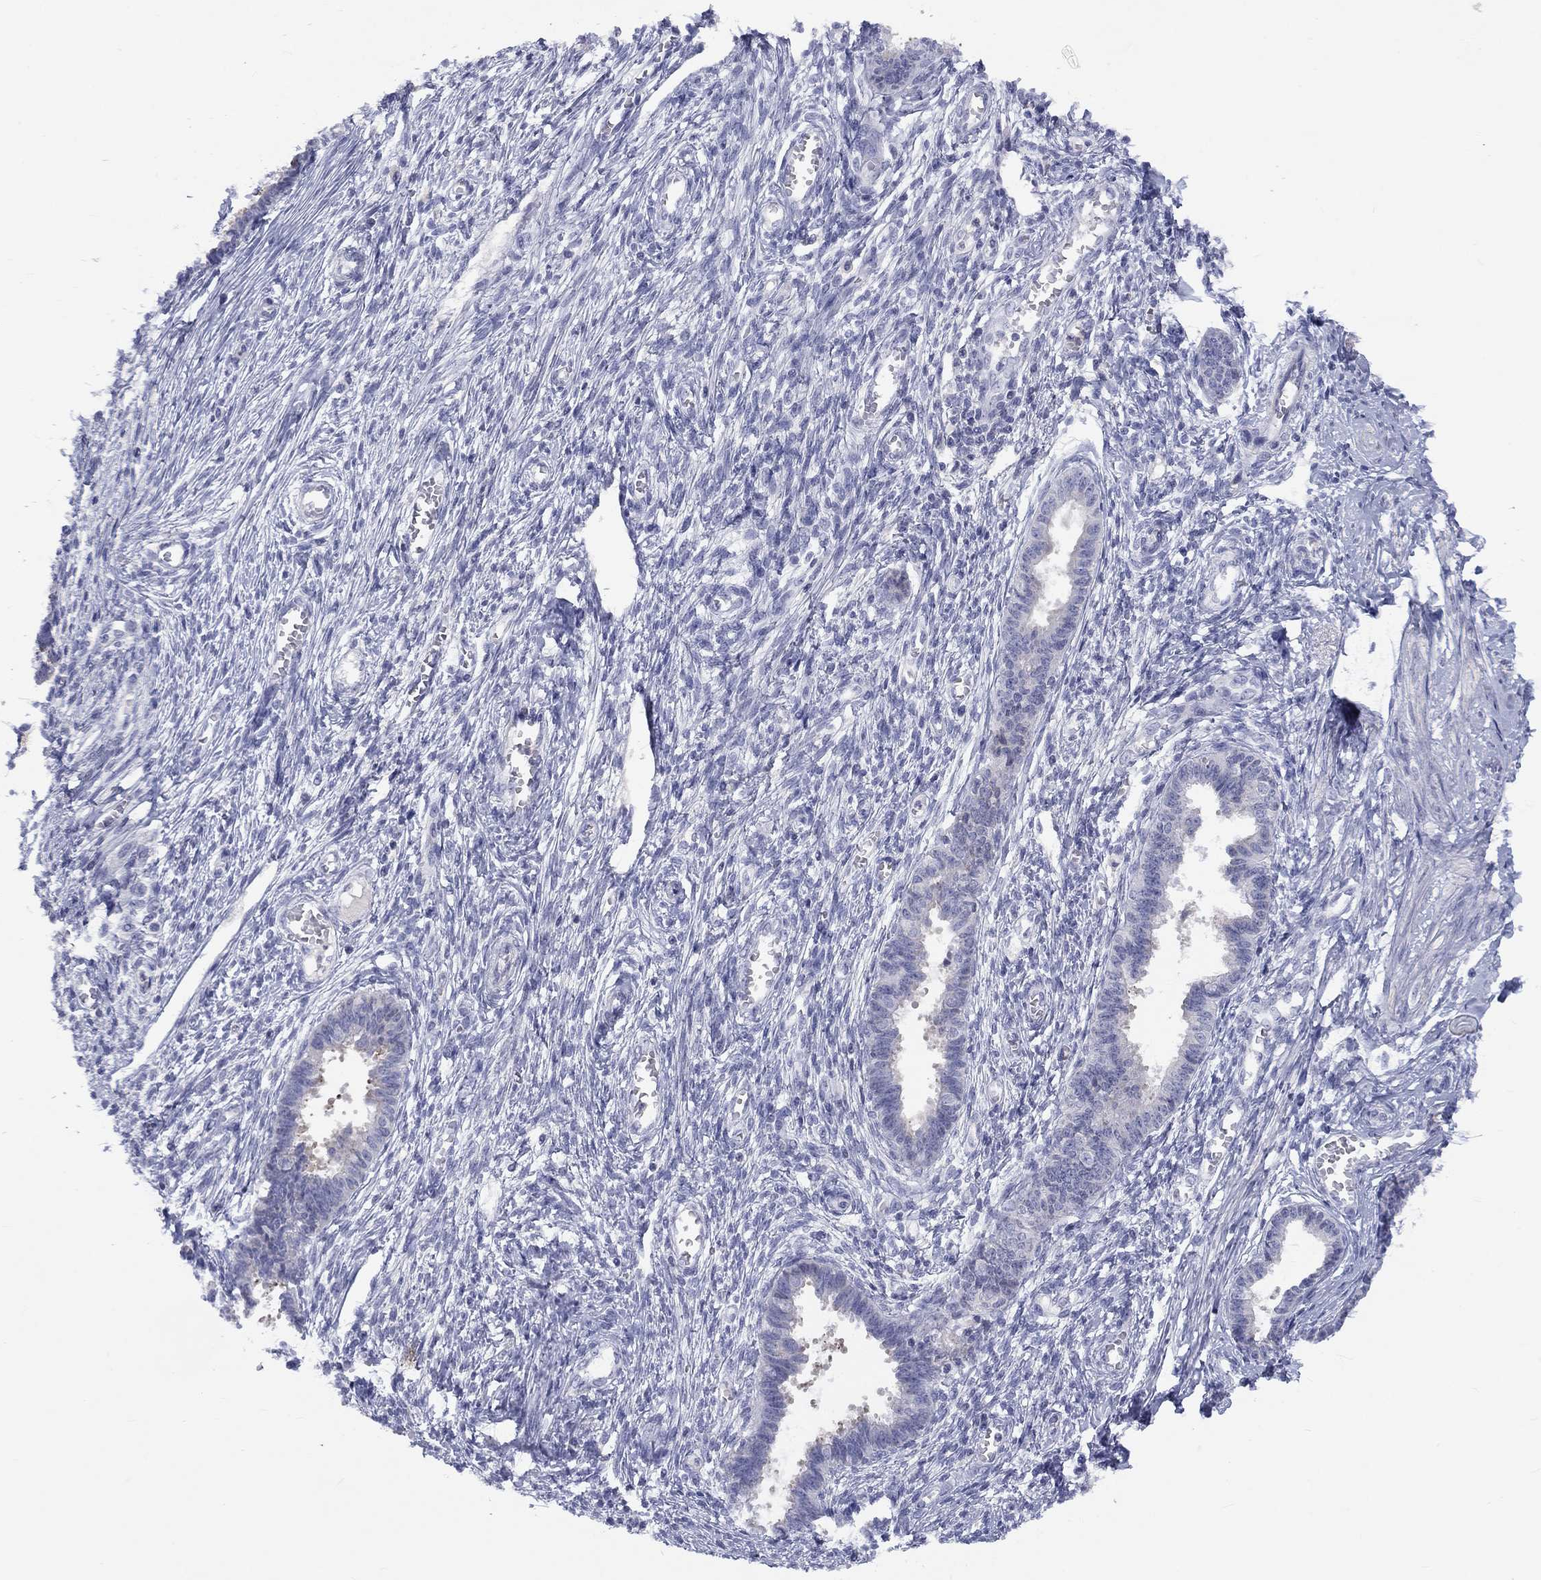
{"staining": {"intensity": "negative", "quantity": "none", "location": "none"}, "tissue": "endometrium", "cell_type": "Cells in endometrial stroma", "image_type": "normal", "snomed": [{"axis": "morphology", "description": "Normal tissue, NOS"}, {"axis": "topography", "description": "Cervix"}, {"axis": "topography", "description": "Endometrium"}], "caption": "Immunohistochemistry (IHC) micrograph of benign endometrium stained for a protein (brown), which displays no staining in cells in endometrial stroma.", "gene": "CACNA1A", "patient": {"sex": "female", "age": 37}}